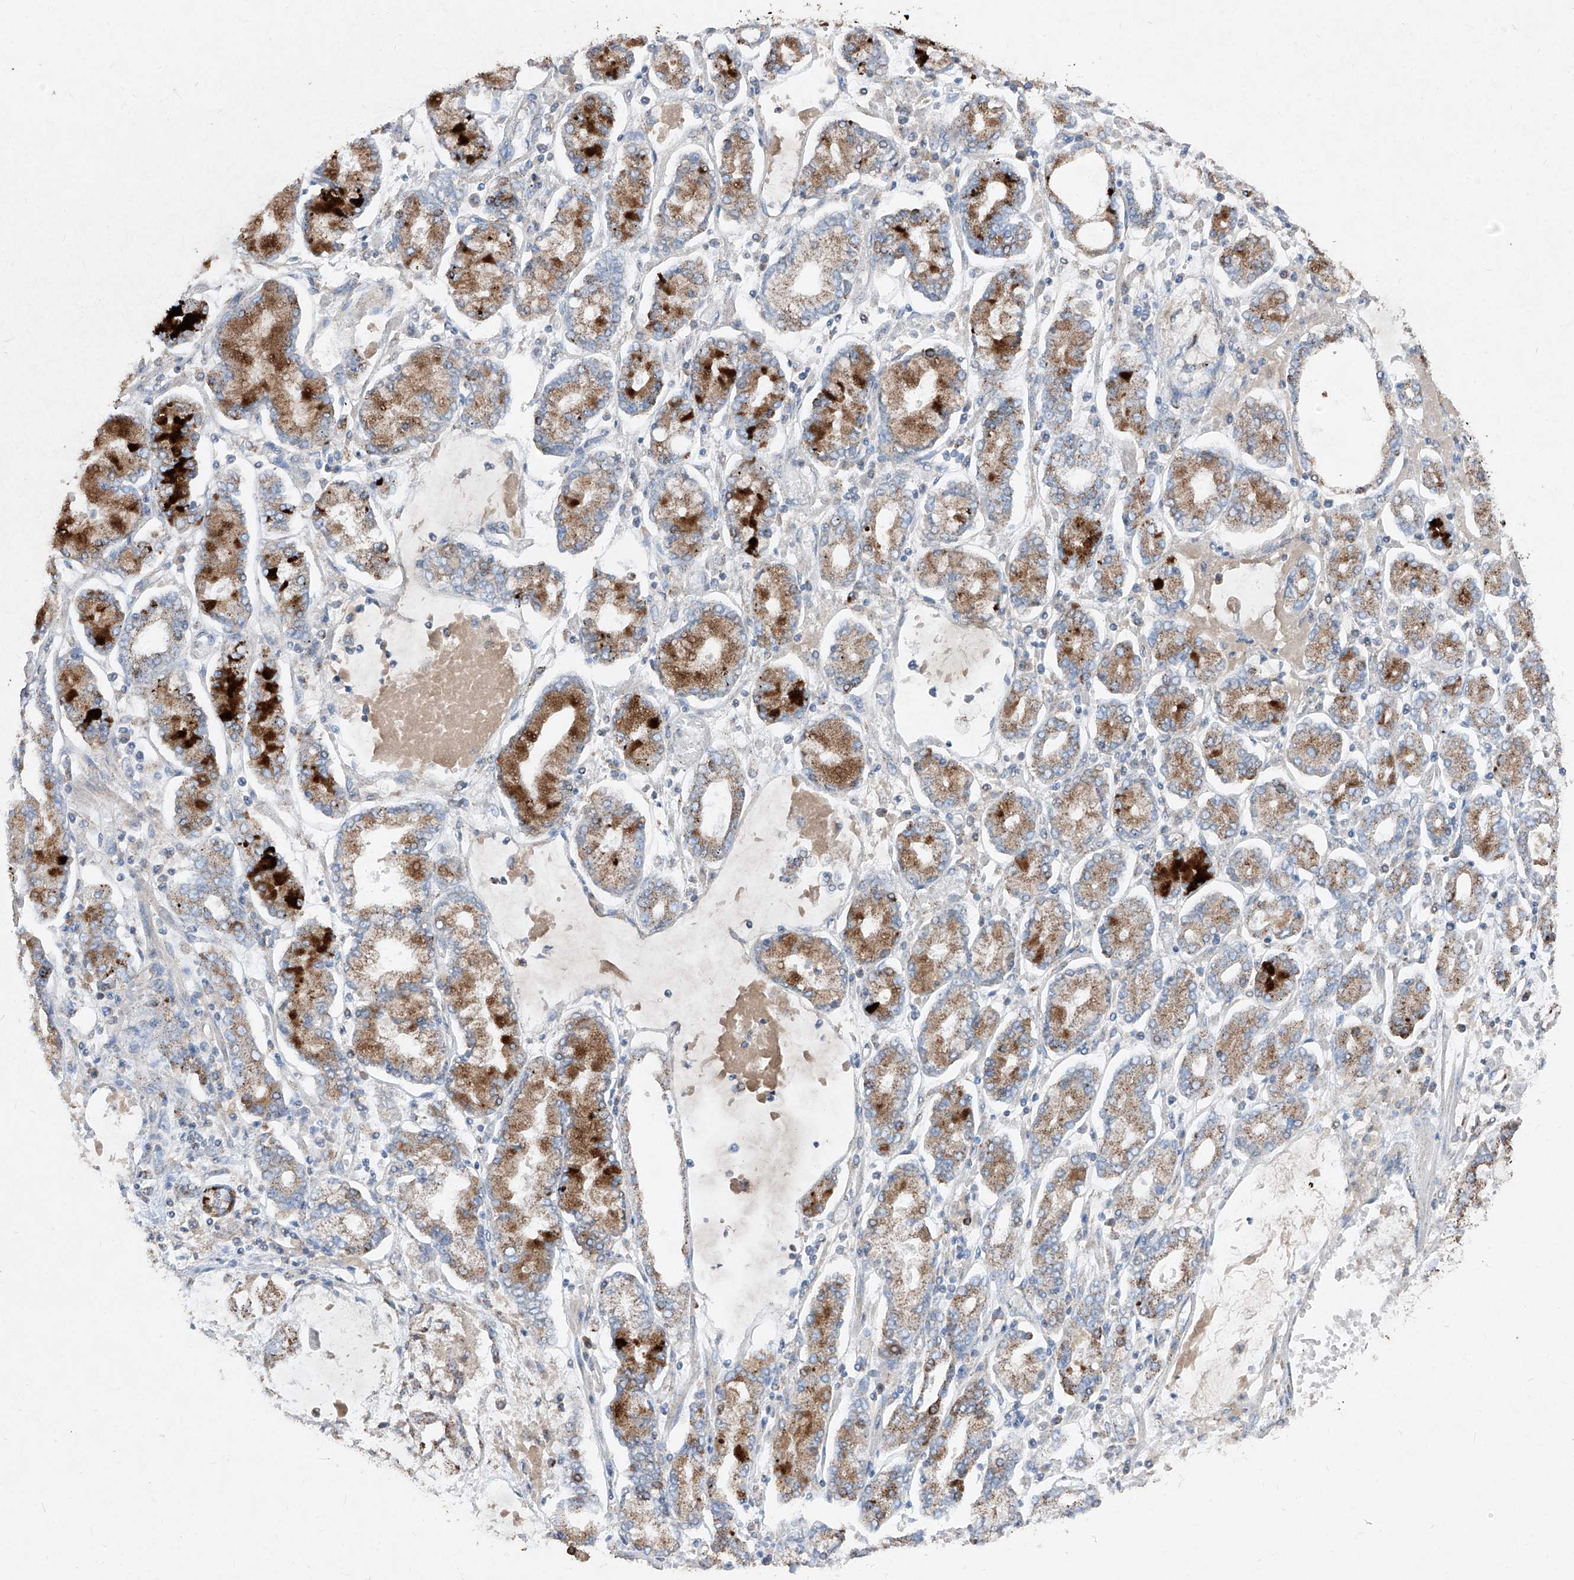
{"staining": {"intensity": "moderate", "quantity": "25%-75%", "location": "cytoplasmic/membranous"}, "tissue": "stomach cancer", "cell_type": "Tumor cells", "image_type": "cancer", "snomed": [{"axis": "morphology", "description": "Adenocarcinoma, NOS"}, {"axis": "topography", "description": "Stomach"}], "caption": "The image demonstrates staining of stomach cancer (adenocarcinoma), revealing moderate cytoplasmic/membranous protein positivity (brown color) within tumor cells. Using DAB (brown) and hematoxylin (blue) stains, captured at high magnification using brightfield microscopy.", "gene": "ABCD3", "patient": {"sex": "male", "age": 76}}